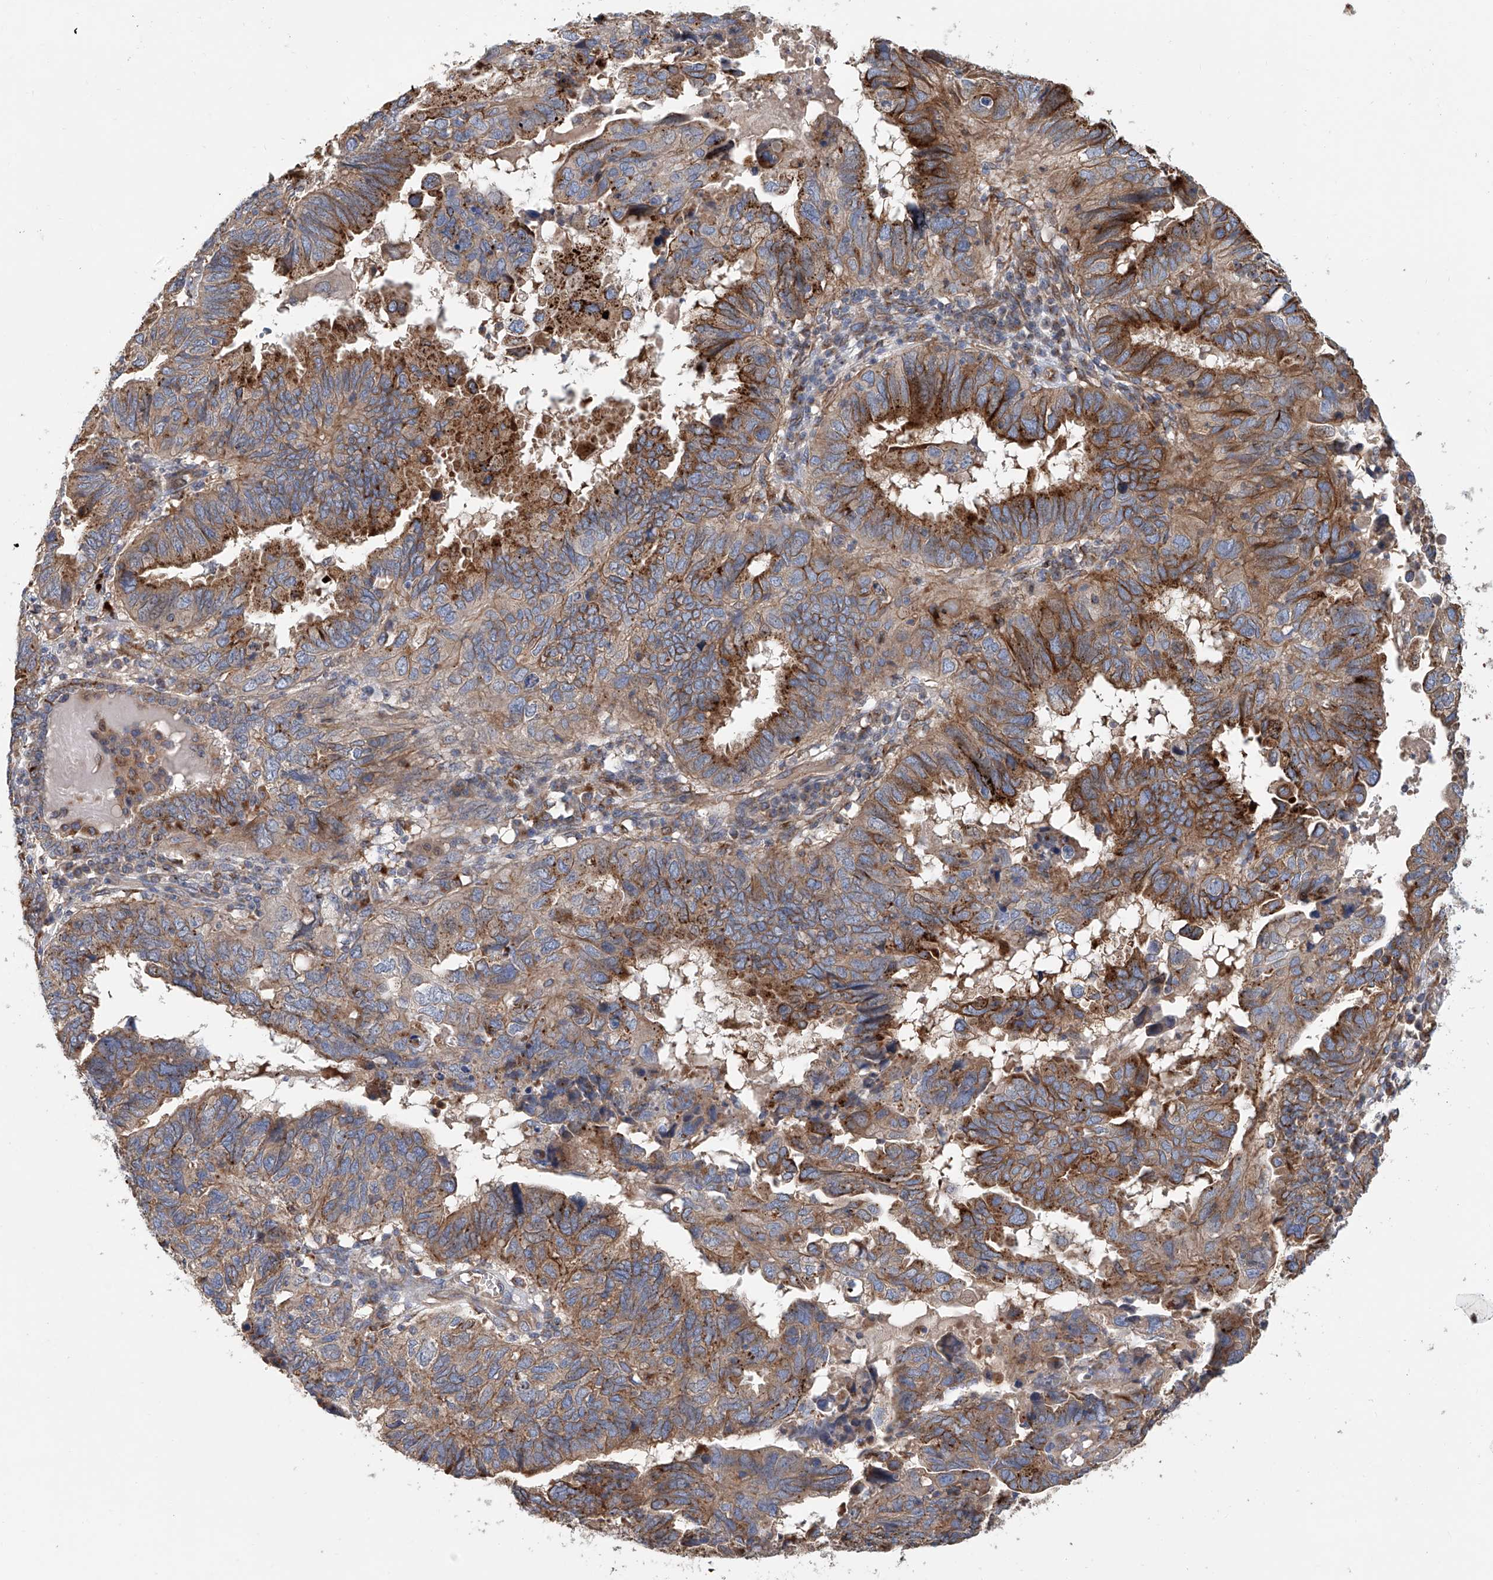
{"staining": {"intensity": "strong", "quantity": "25%-75%", "location": "cytoplasmic/membranous"}, "tissue": "endometrial cancer", "cell_type": "Tumor cells", "image_type": "cancer", "snomed": [{"axis": "morphology", "description": "Adenocarcinoma, NOS"}, {"axis": "topography", "description": "Uterus"}], "caption": "Immunohistochemistry (IHC) histopathology image of adenocarcinoma (endometrial) stained for a protein (brown), which shows high levels of strong cytoplasmic/membranous expression in approximately 25%-75% of tumor cells.", "gene": "HGSNAT", "patient": {"sex": "female", "age": 77}}